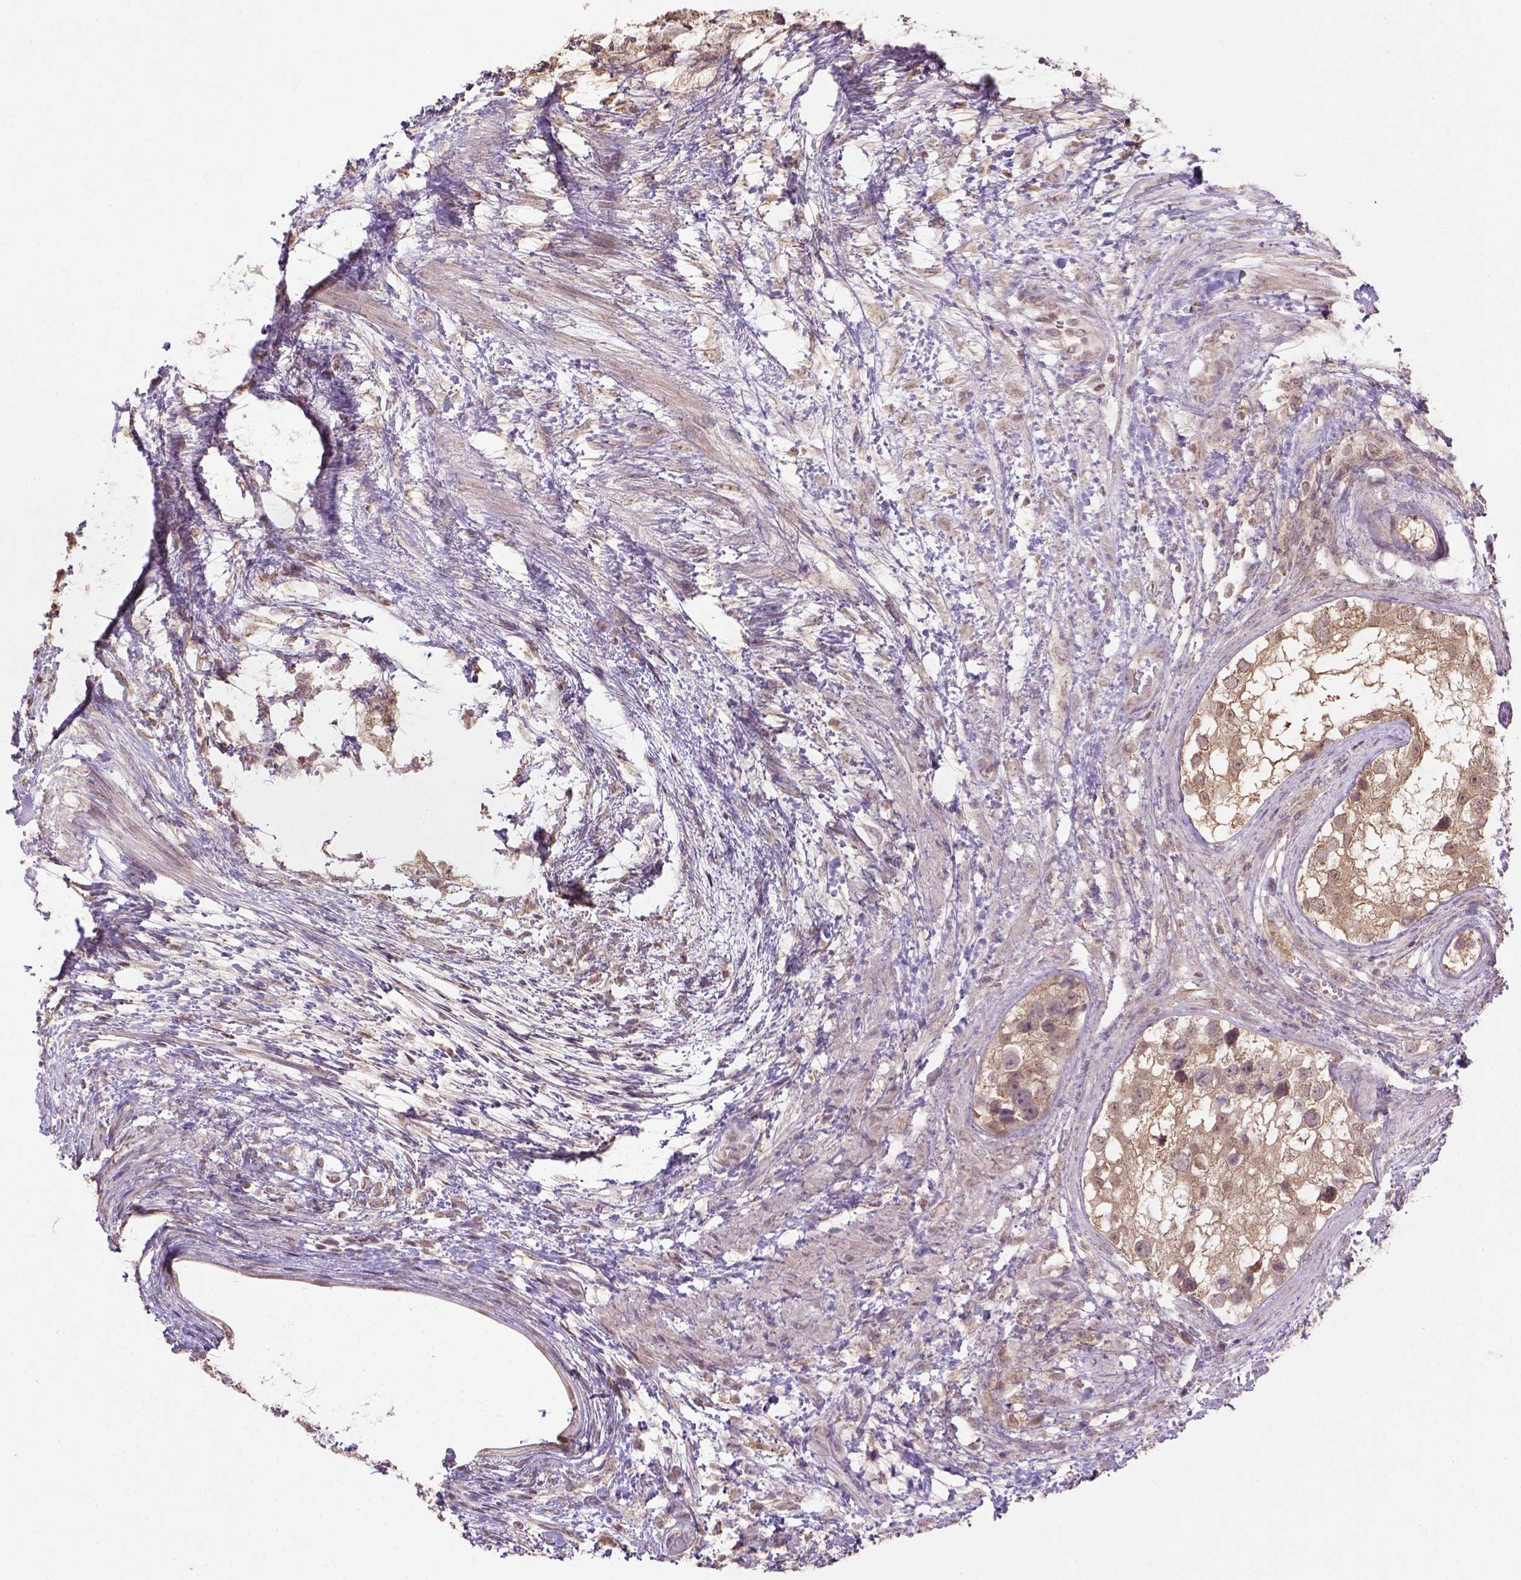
{"staining": {"intensity": "moderate", "quantity": ">75%", "location": "cytoplasmic/membranous"}, "tissue": "testis cancer", "cell_type": "Tumor cells", "image_type": "cancer", "snomed": [{"axis": "morphology", "description": "Carcinoma, Embryonal, NOS"}, {"axis": "topography", "description": "Testis"}], "caption": "Human testis embryonal carcinoma stained with a brown dye exhibits moderate cytoplasmic/membranous positive positivity in approximately >75% of tumor cells.", "gene": "NUDT10", "patient": {"sex": "male", "age": 24}}